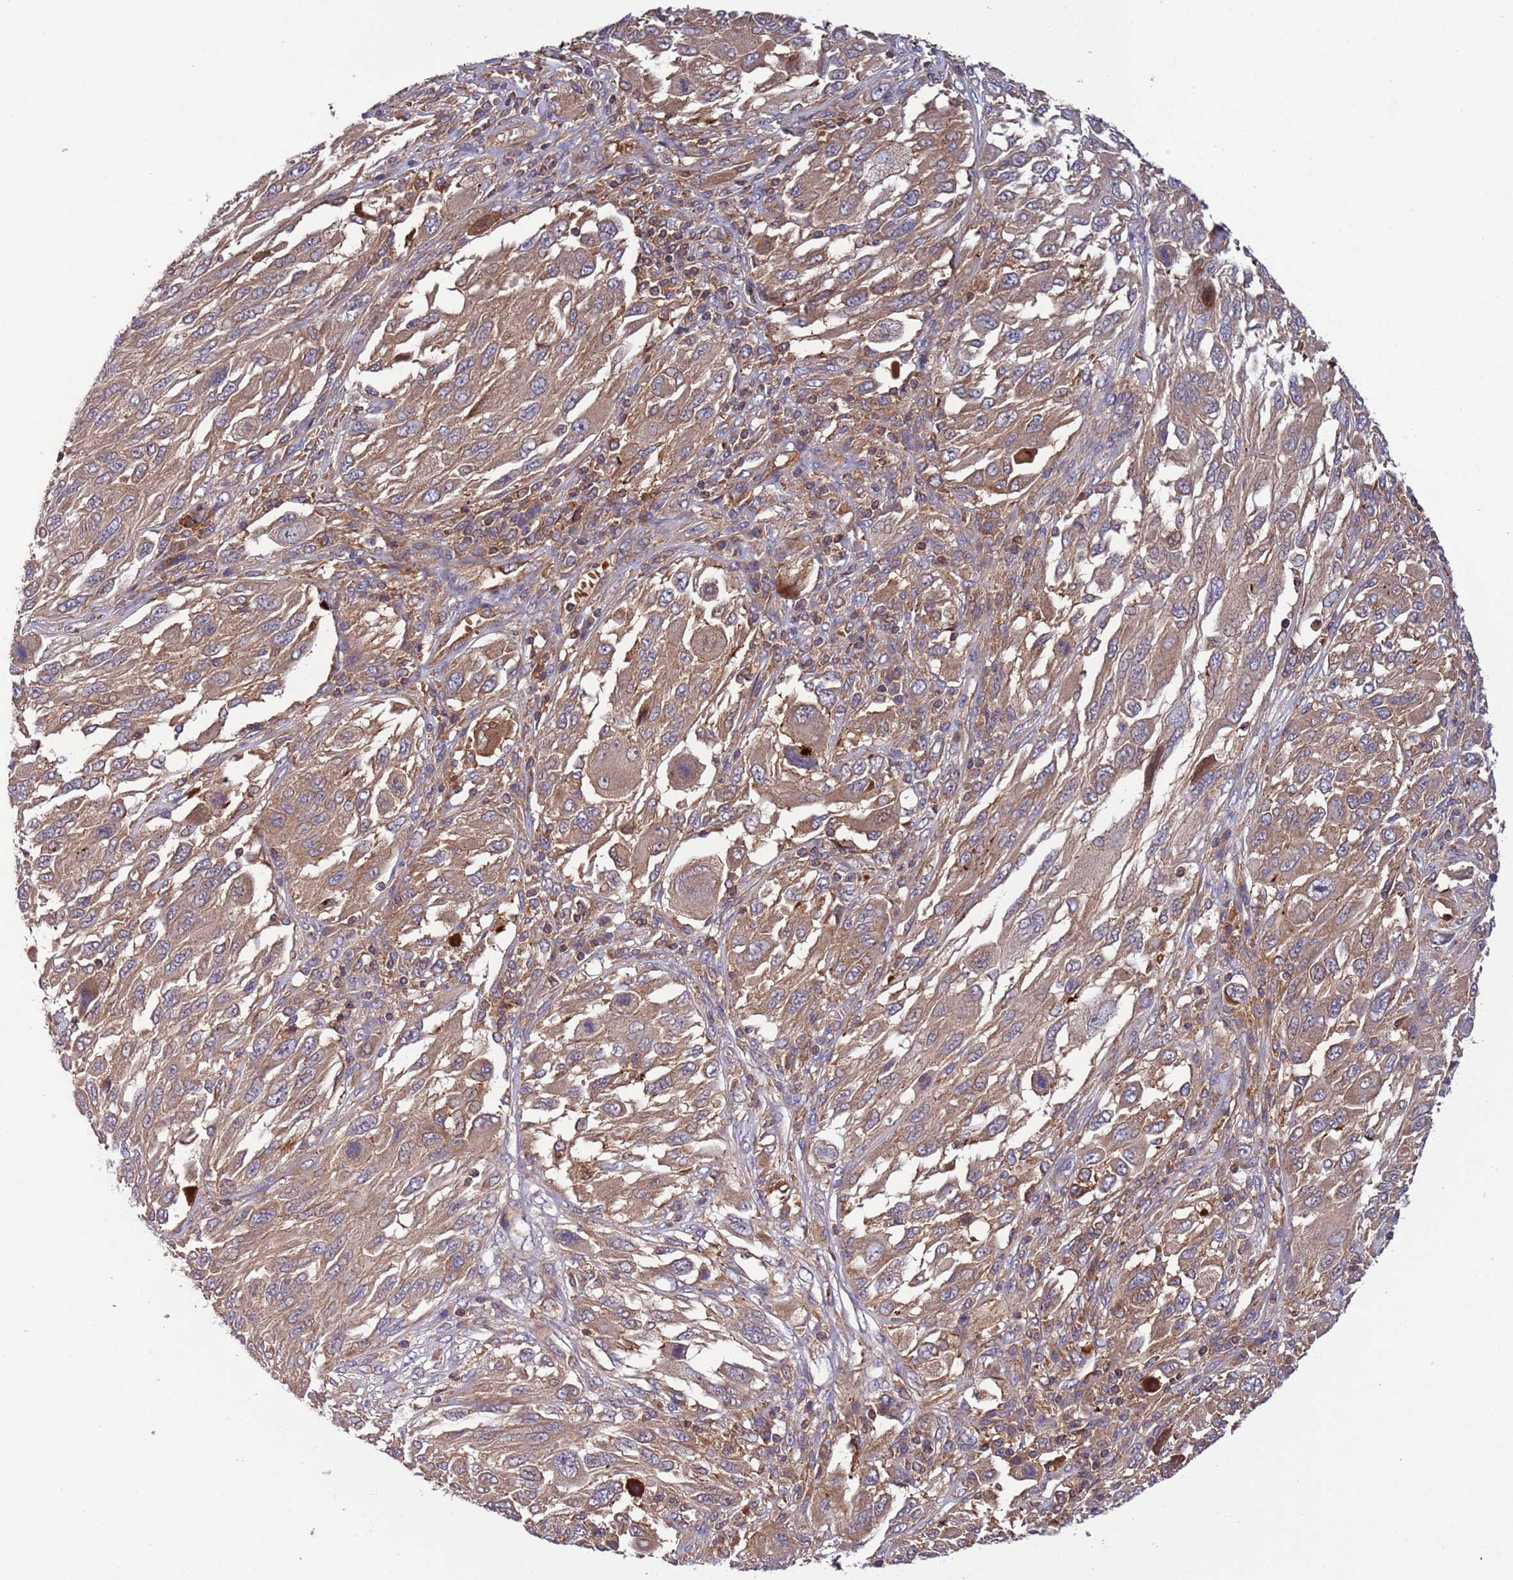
{"staining": {"intensity": "moderate", "quantity": ">75%", "location": "cytoplasmic/membranous"}, "tissue": "melanoma", "cell_type": "Tumor cells", "image_type": "cancer", "snomed": [{"axis": "morphology", "description": "Malignant melanoma, NOS"}, {"axis": "topography", "description": "Skin"}], "caption": "Melanoma stained with immunohistochemistry (IHC) exhibits moderate cytoplasmic/membranous positivity in approximately >75% of tumor cells. (brown staining indicates protein expression, while blue staining denotes nuclei).", "gene": "PARP16", "patient": {"sex": "female", "age": 91}}